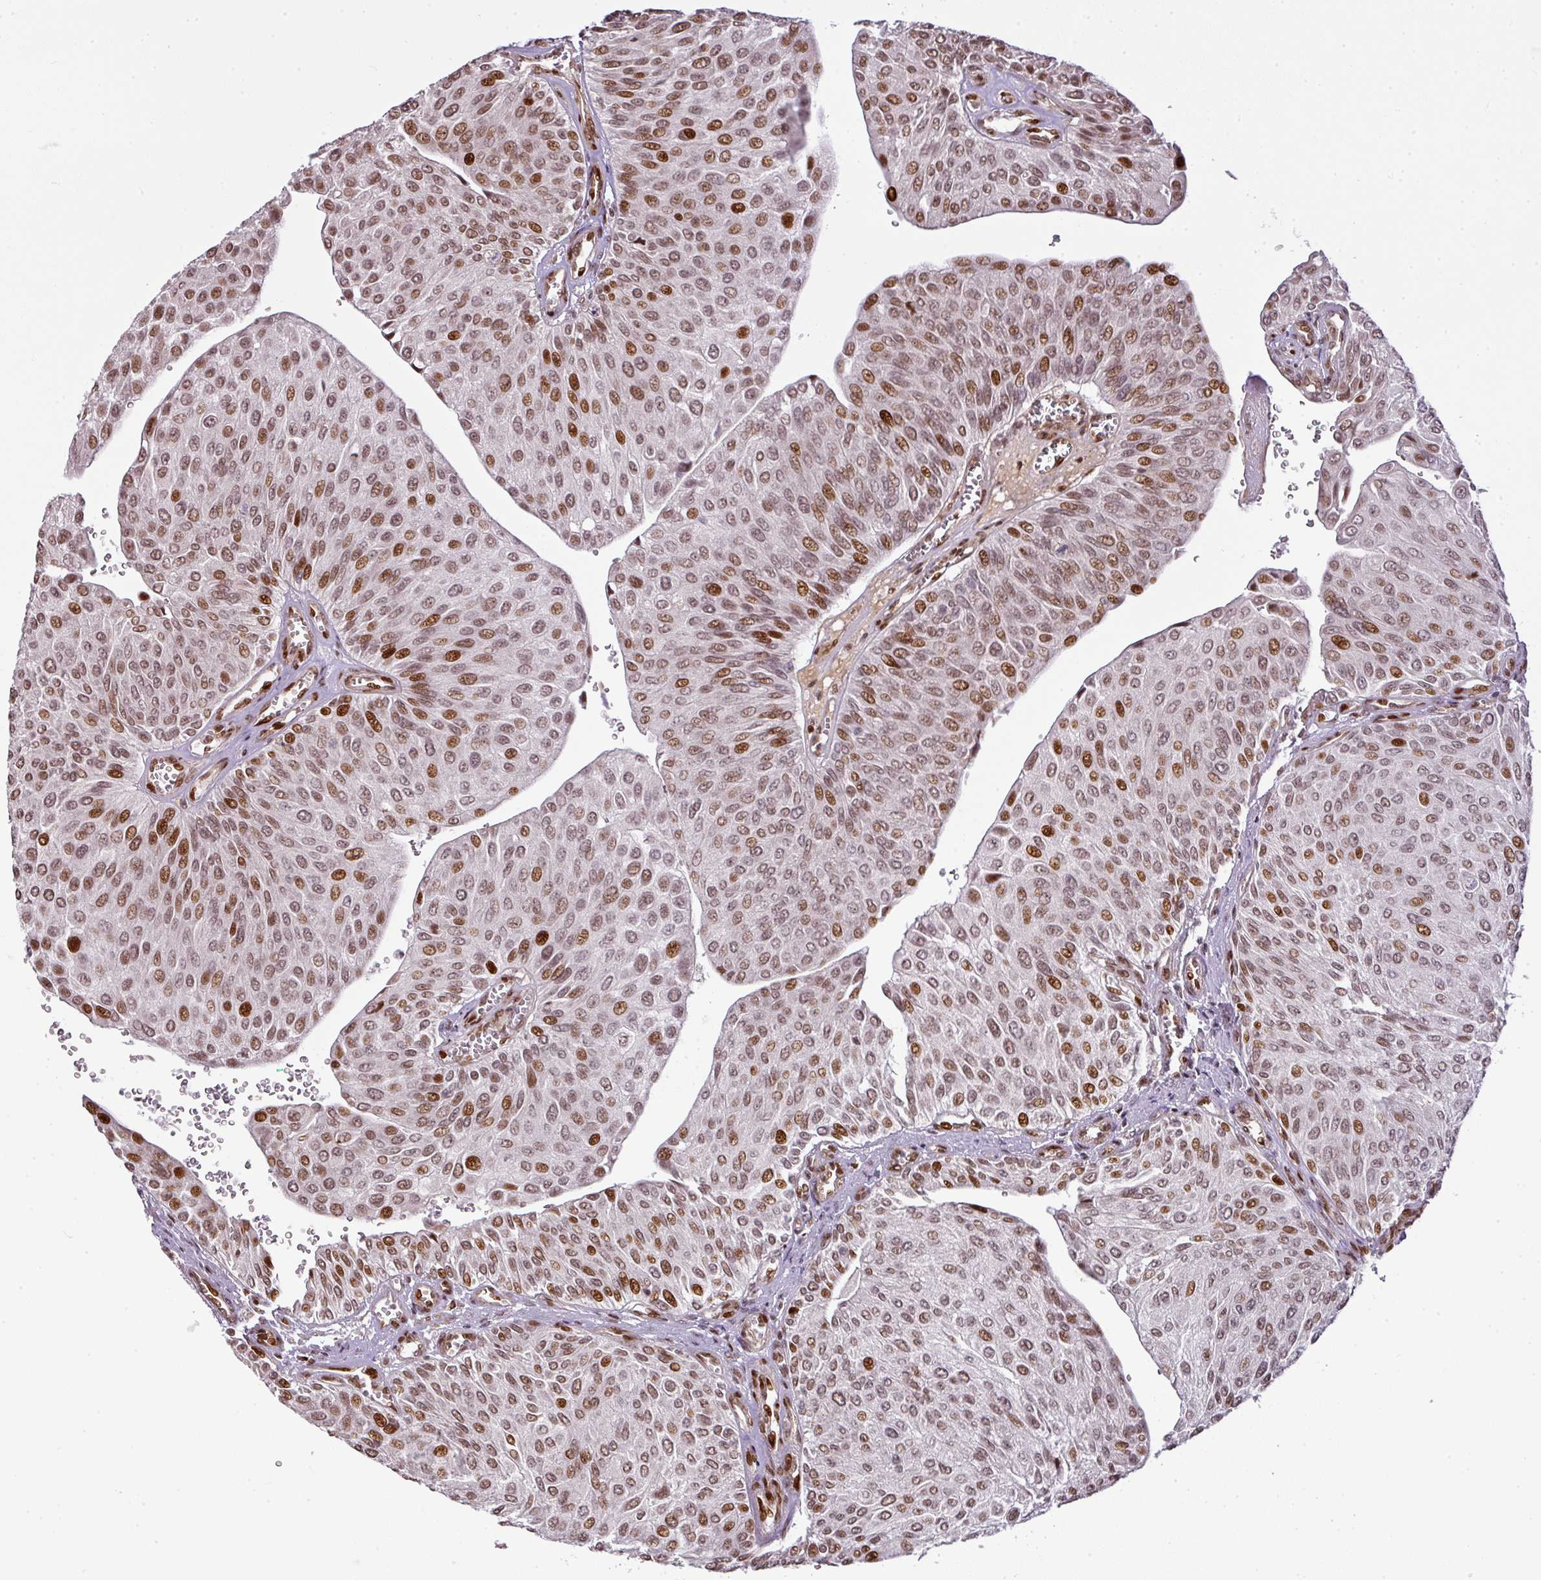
{"staining": {"intensity": "moderate", "quantity": ">75%", "location": "nuclear"}, "tissue": "urothelial cancer", "cell_type": "Tumor cells", "image_type": "cancer", "snomed": [{"axis": "morphology", "description": "Urothelial carcinoma, NOS"}, {"axis": "topography", "description": "Urinary bladder"}], "caption": "IHC staining of urothelial cancer, which displays medium levels of moderate nuclear positivity in approximately >75% of tumor cells indicating moderate nuclear protein positivity. The staining was performed using DAB (3,3'-diaminobenzidine) (brown) for protein detection and nuclei were counterstained in hematoxylin (blue).", "gene": "MYSM1", "patient": {"sex": "male", "age": 67}}